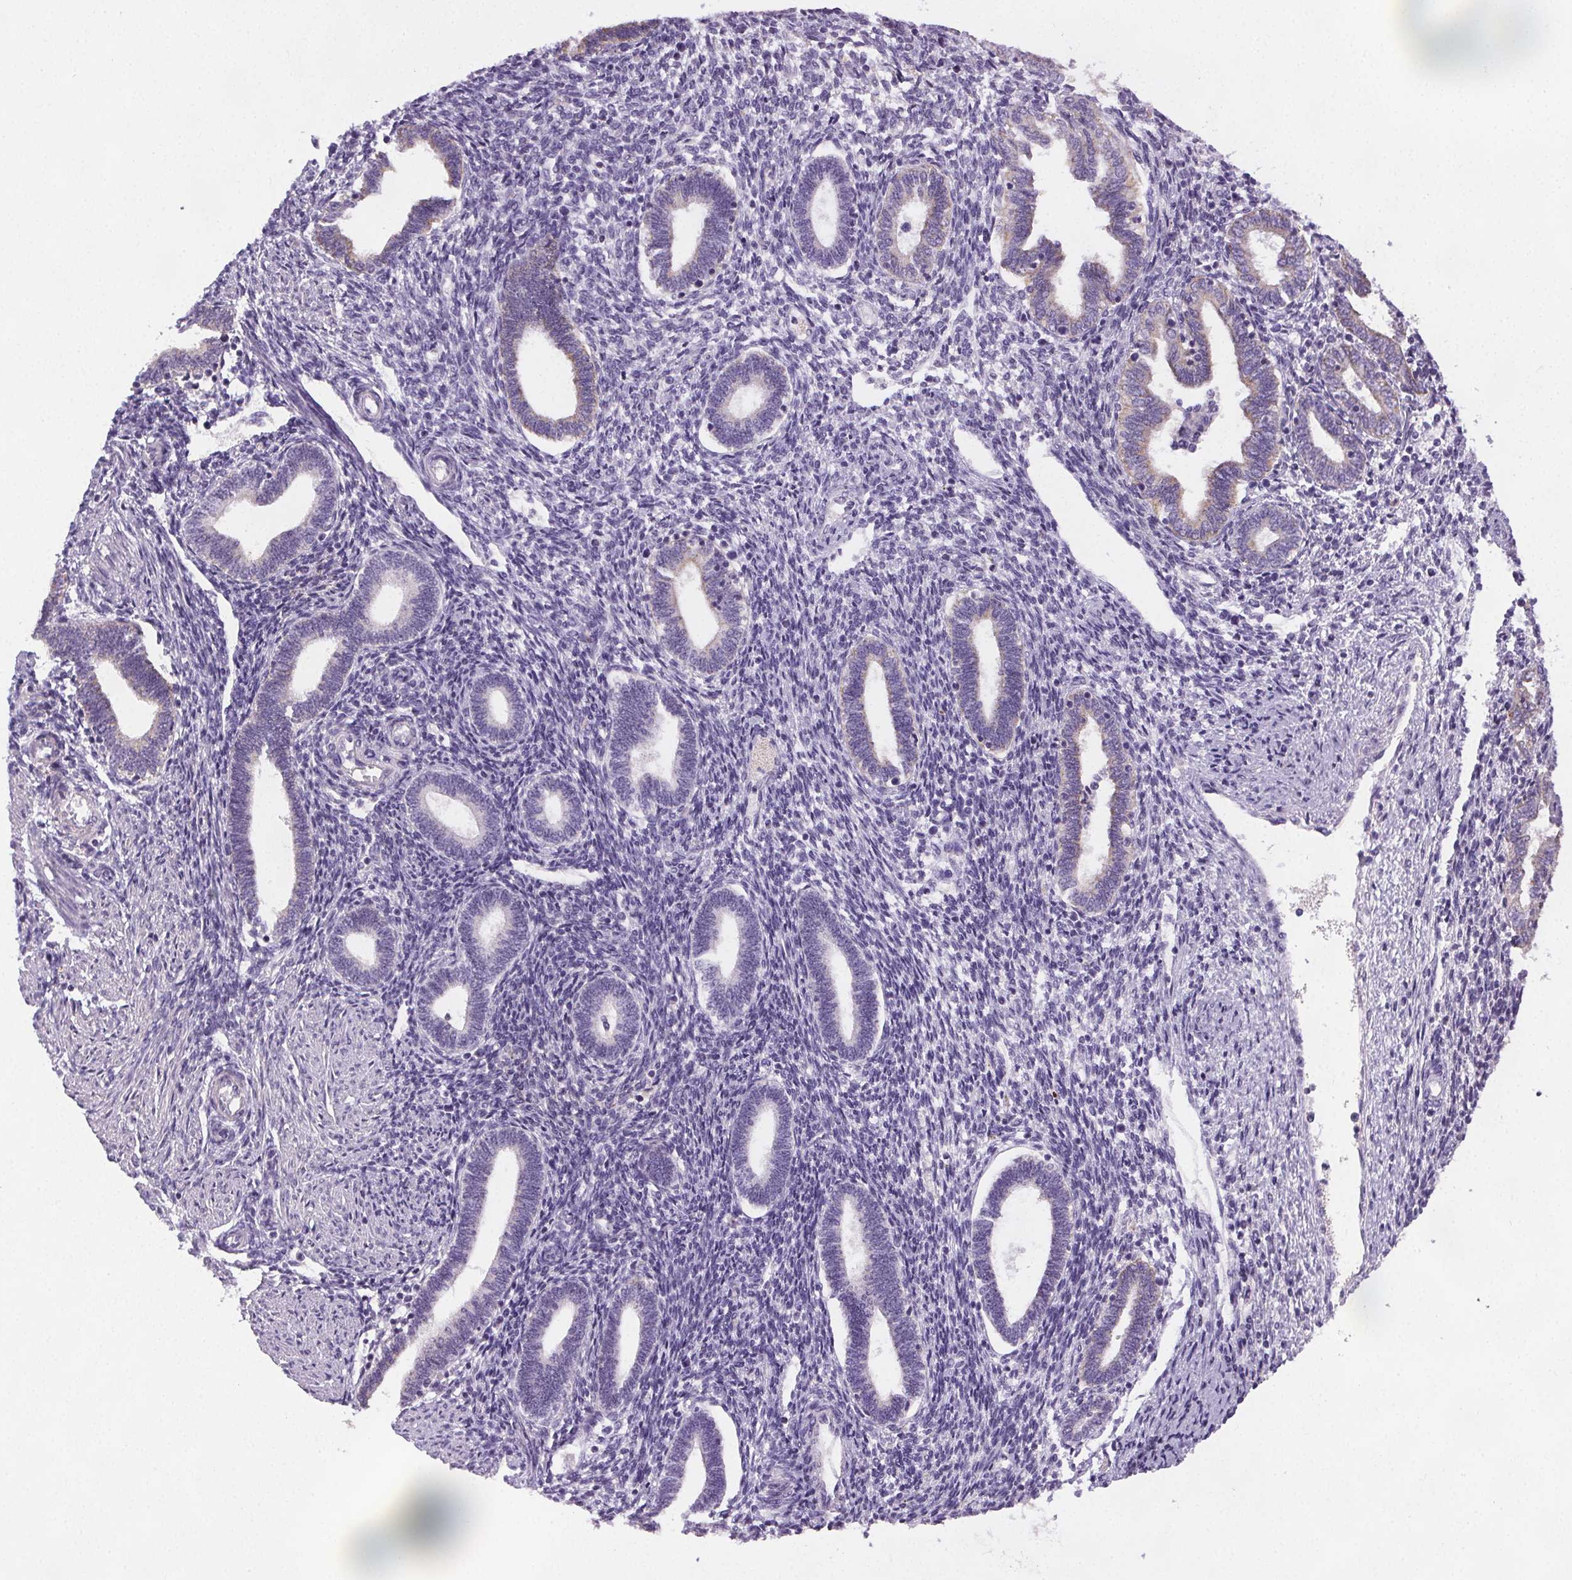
{"staining": {"intensity": "negative", "quantity": "none", "location": "none"}, "tissue": "endometrium", "cell_type": "Cells in endometrial stroma", "image_type": "normal", "snomed": [{"axis": "morphology", "description": "Normal tissue, NOS"}, {"axis": "topography", "description": "Endometrium"}], "caption": "This is an immunohistochemistry (IHC) image of benign endometrium. There is no positivity in cells in endometrial stroma.", "gene": "GPIHBP1", "patient": {"sex": "female", "age": 42}}